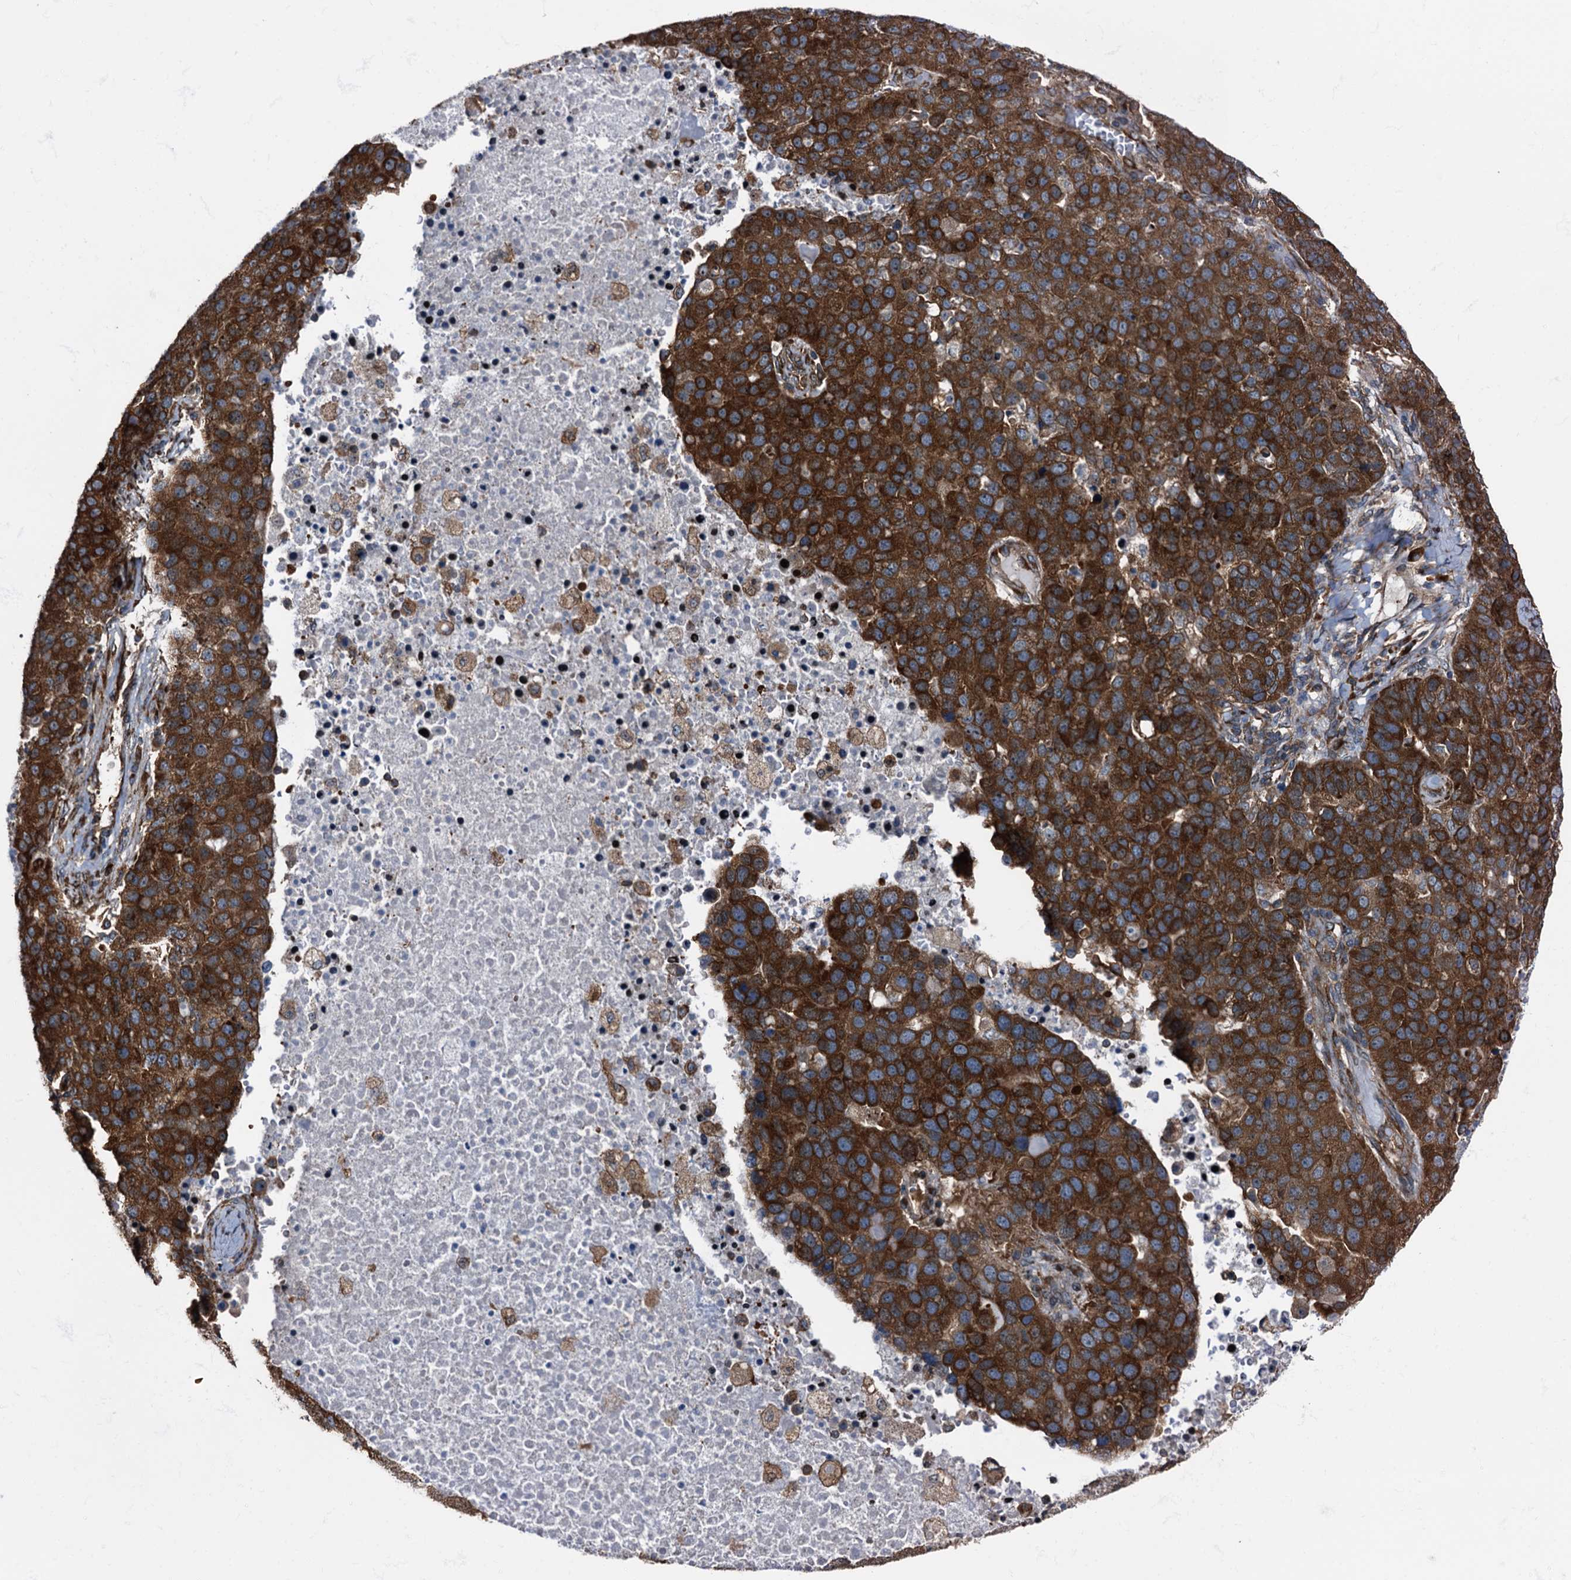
{"staining": {"intensity": "strong", "quantity": ">75%", "location": "cytoplasmic/membranous"}, "tissue": "pancreatic cancer", "cell_type": "Tumor cells", "image_type": "cancer", "snomed": [{"axis": "morphology", "description": "Adenocarcinoma, NOS"}, {"axis": "topography", "description": "Pancreas"}], "caption": "Immunohistochemistry (IHC) of human pancreatic adenocarcinoma exhibits high levels of strong cytoplasmic/membranous expression in about >75% of tumor cells.", "gene": "ATP2C1", "patient": {"sex": "female", "age": 61}}